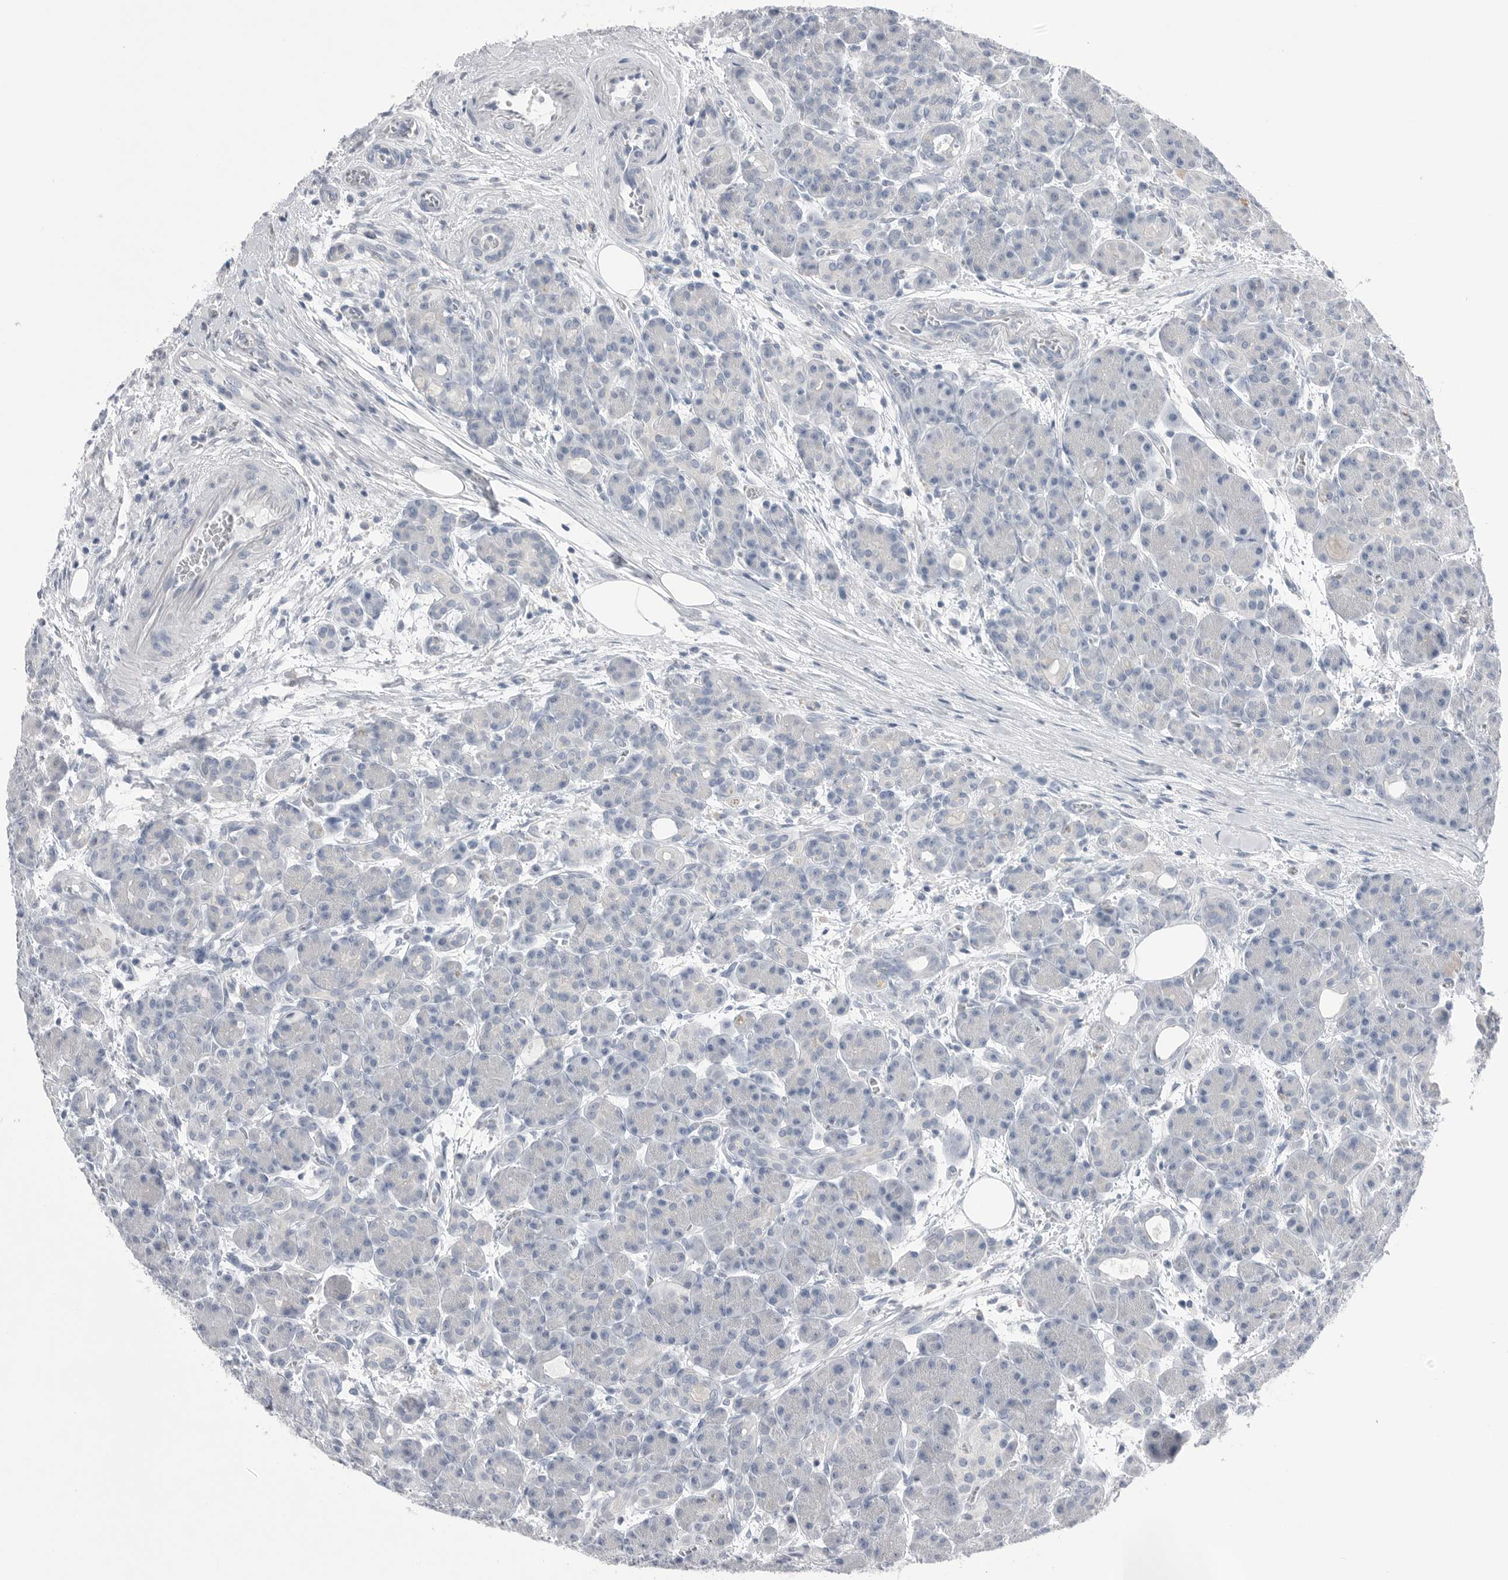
{"staining": {"intensity": "negative", "quantity": "none", "location": "none"}, "tissue": "pancreas", "cell_type": "Exocrine glandular cells", "image_type": "normal", "snomed": [{"axis": "morphology", "description": "Normal tissue, NOS"}, {"axis": "topography", "description": "Pancreas"}], "caption": "This is an immunohistochemistry micrograph of benign pancreas. There is no staining in exocrine glandular cells.", "gene": "ABHD12", "patient": {"sex": "male", "age": 63}}